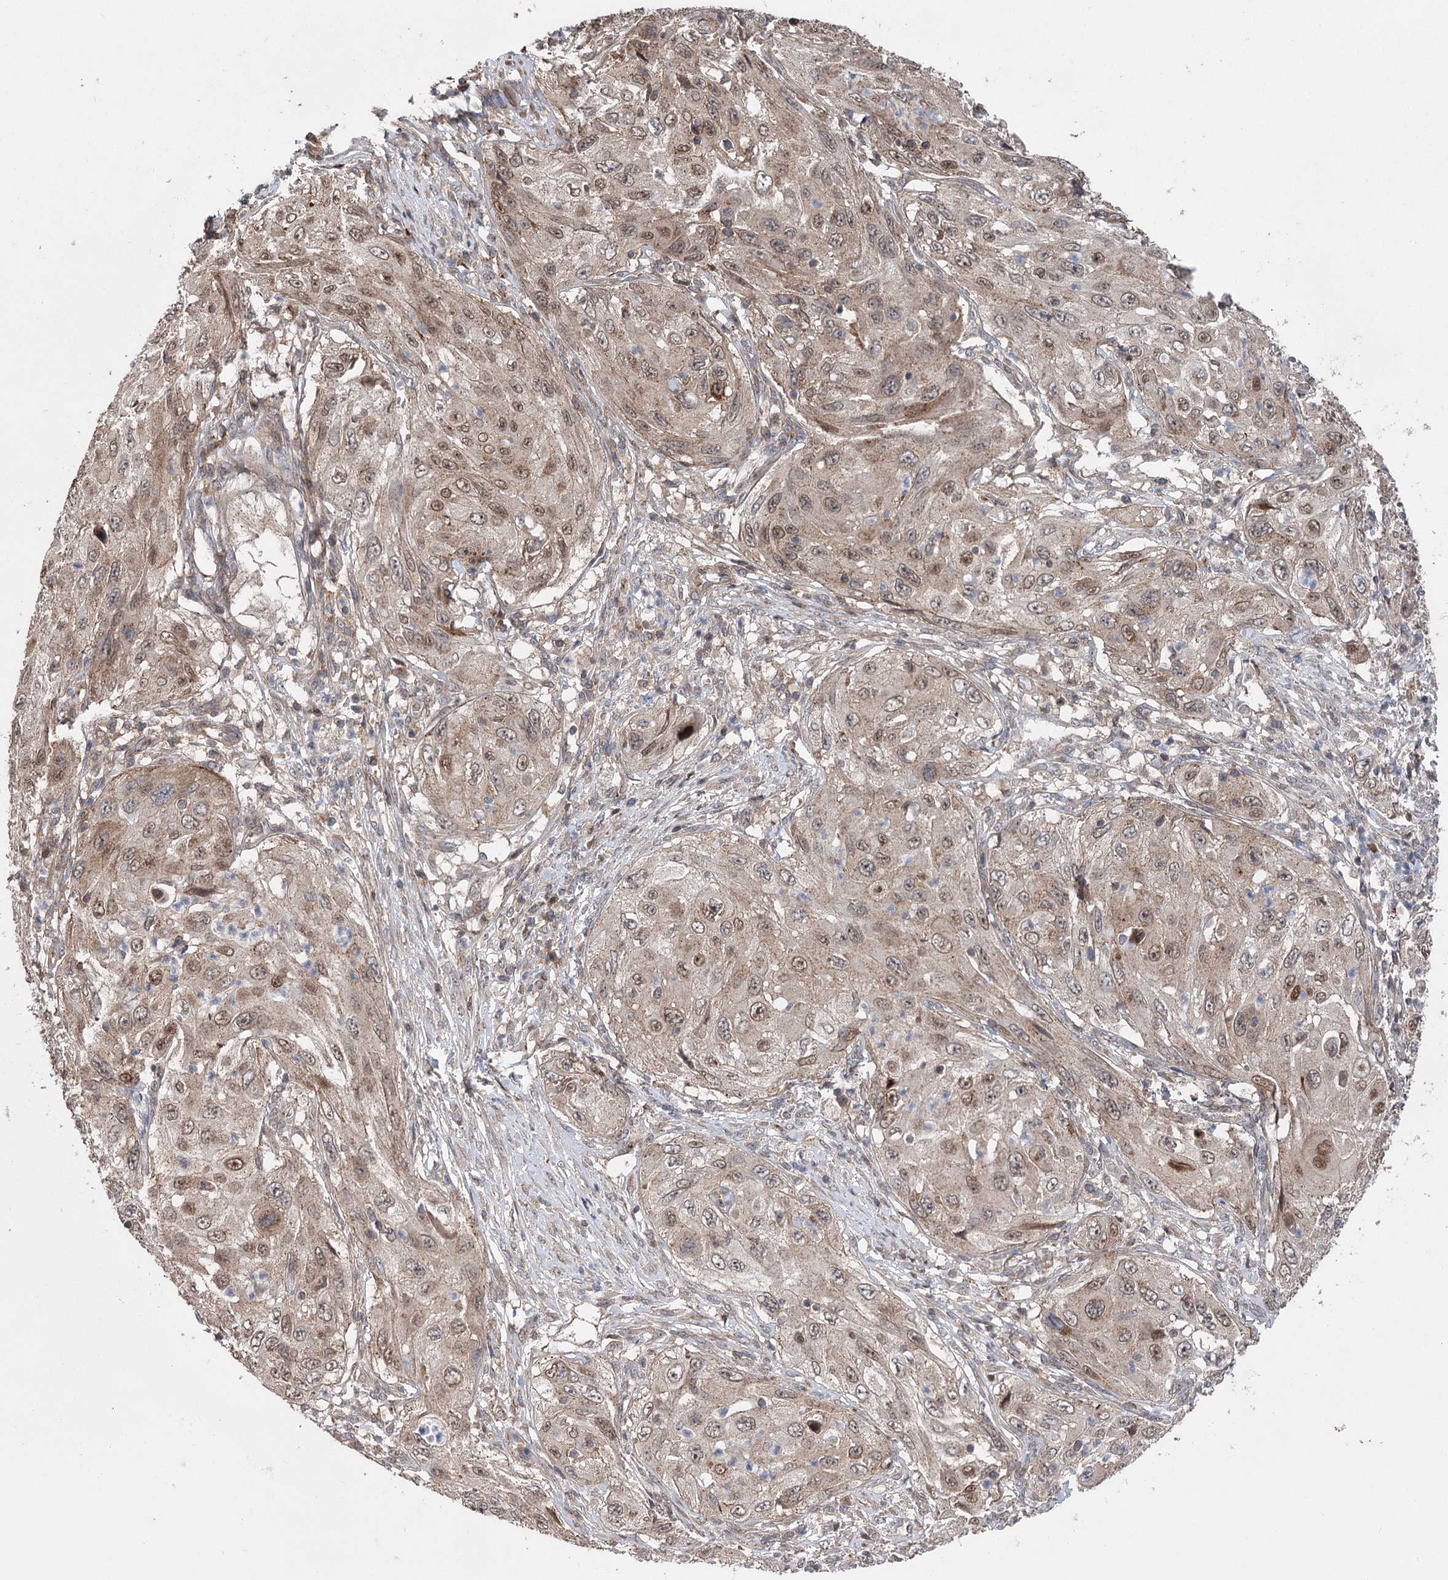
{"staining": {"intensity": "moderate", "quantity": ">75%", "location": "nuclear"}, "tissue": "cervical cancer", "cell_type": "Tumor cells", "image_type": "cancer", "snomed": [{"axis": "morphology", "description": "Squamous cell carcinoma, NOS"}, {"axis": "topography", "description": "Cervix"}], "caption": "DAB (3,3'-diaminobenzidine) immunohistochemical staining of human cervical squamous cell carcinoma reveals moderate nuclear protein positivity in approximately >75% of tumor cells.", "gene": "STX6", "patient": {"sex": "female", "age": 42}}